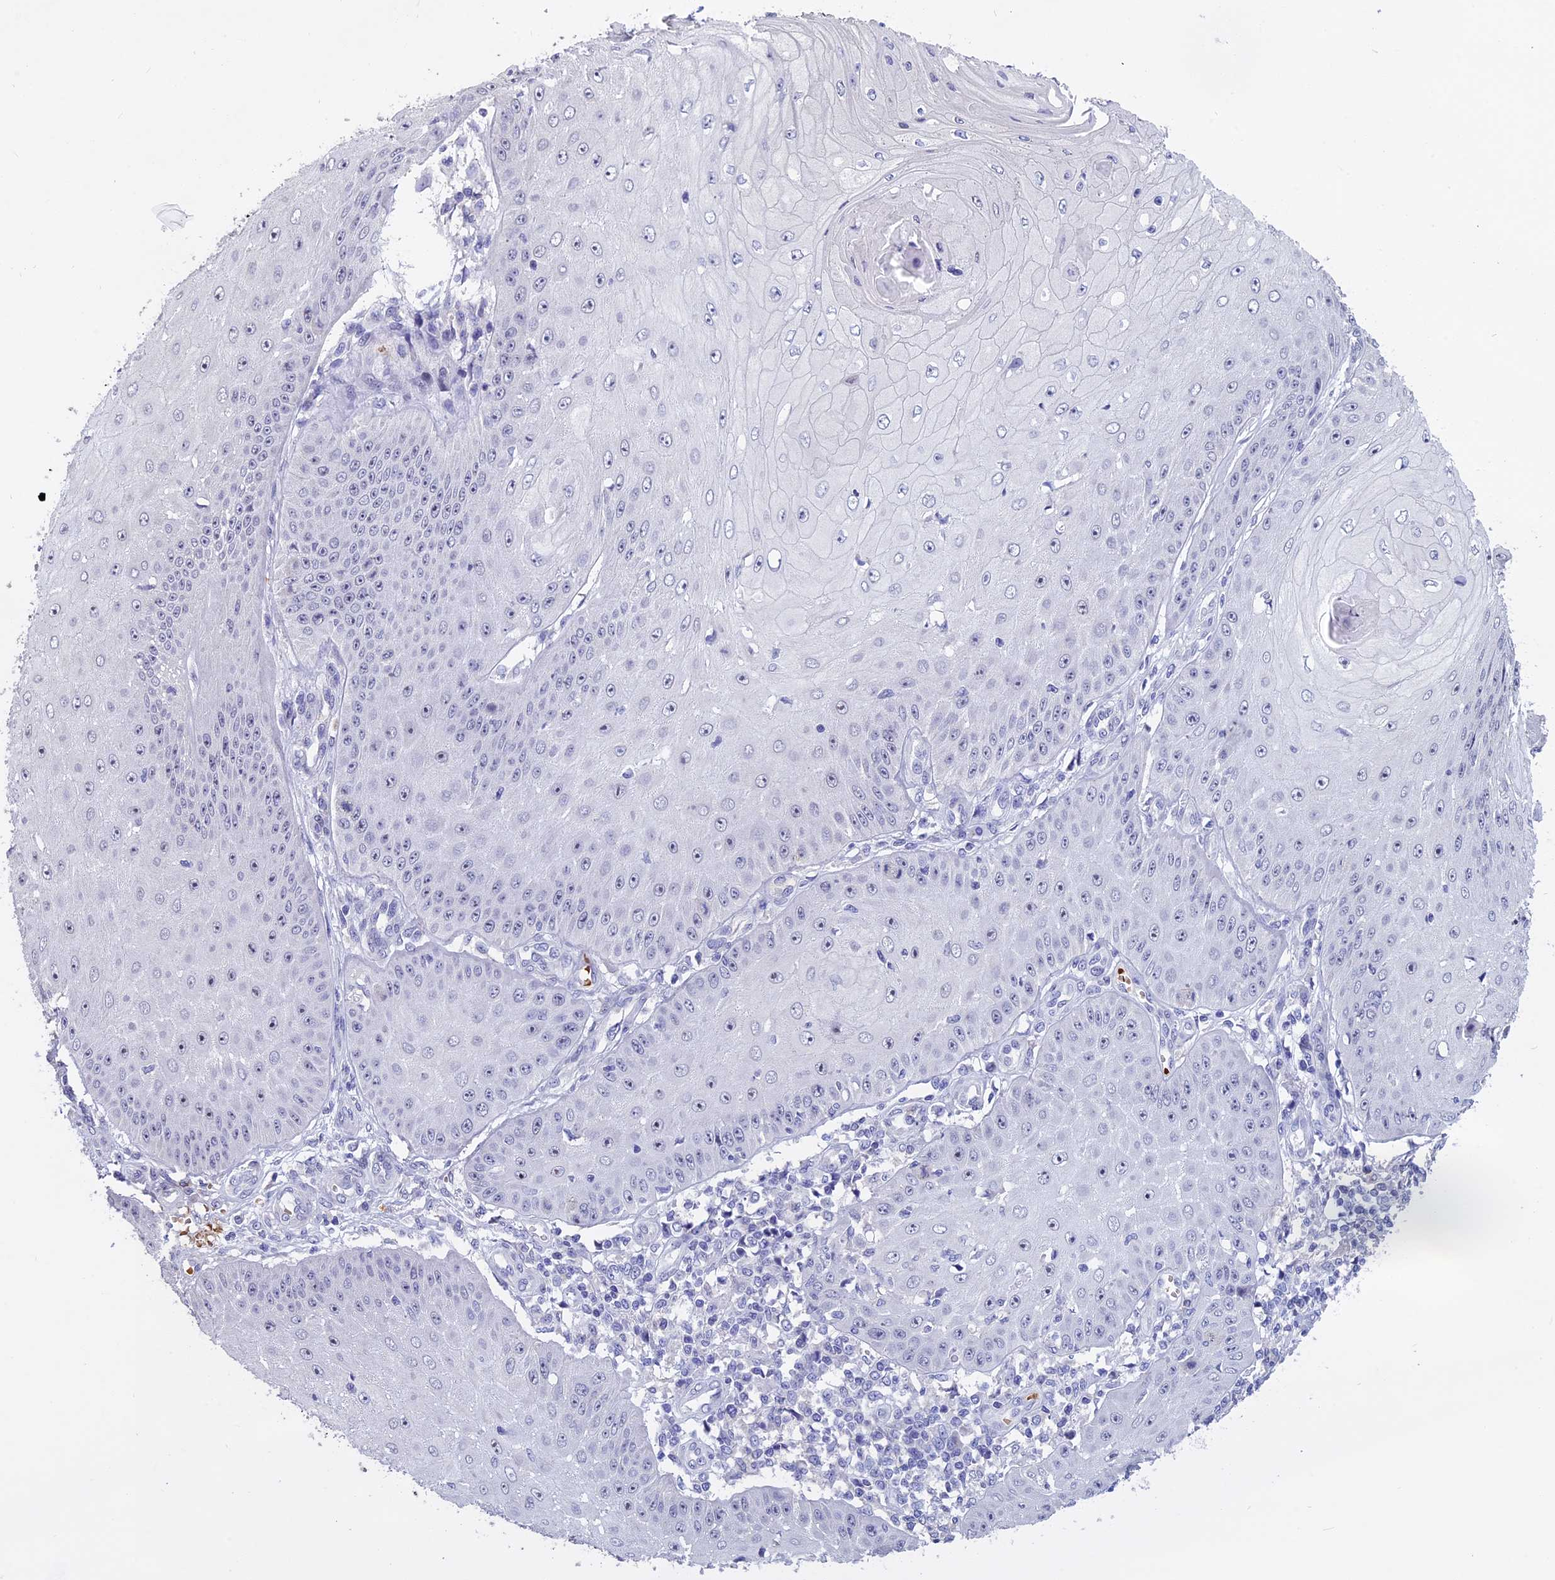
{"staining": {"intensity": "negative", "quantity": "none", "location": "none"}, "tissue": "skin cancer", "cell_type": "Tumor cells", "image_type": "cancer", "snomed": [{"axis": "morphology", "description": "Squamous cell carcinoma, NOS"}, {"axis": "topography", "description": "Skin"}], "caption": "Protein analysis of skin cancer (squamous cell carcinoma) exhibits no significant expression in tumor cells.", "gene": "KNOP1", "patient": {"sex": "male", "age": 70}}